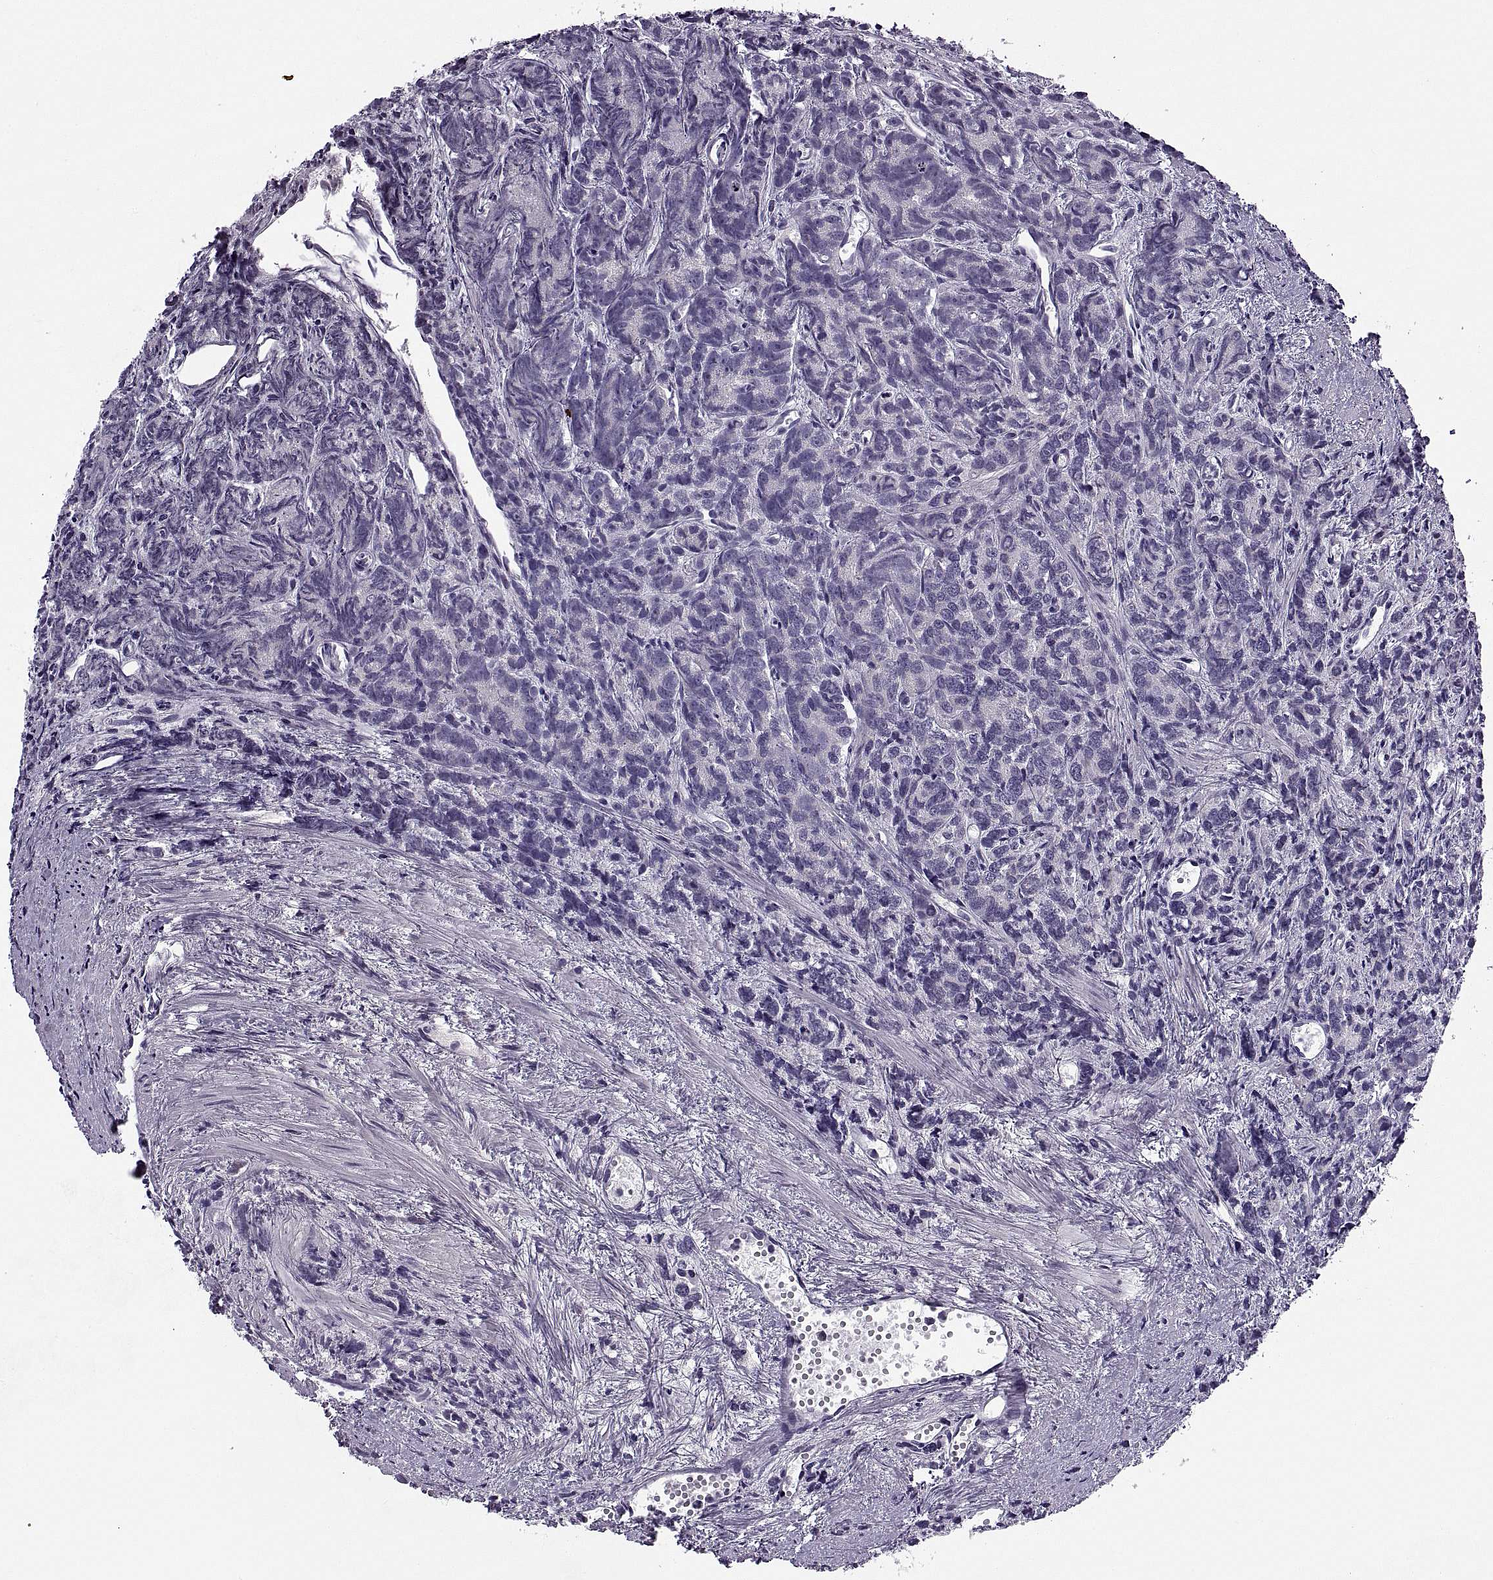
{"staining": {"intensity": "negative", "quantity": "none", "location": "none"}, "tissue": "prostate cancer", "cell_type": "Tumor cells", "image_type": "cancer", "snomed": [{"axis": "morphology", "description": "Adenocarcinoma, High grade"}, {"axis": "topography", "description": "Prostate"}], "caption": "The IHC photomicrograph has no significant positivity in tumor cells of prostate adenocarcinoma (high-grade) tissue. Brightfield microscopy of IHC stained with DAB (brown) and hematoxylin (blue), captured at high magnification.", "gene": "MAGEB1", "patient": {"sex": "male", "age": 77}}